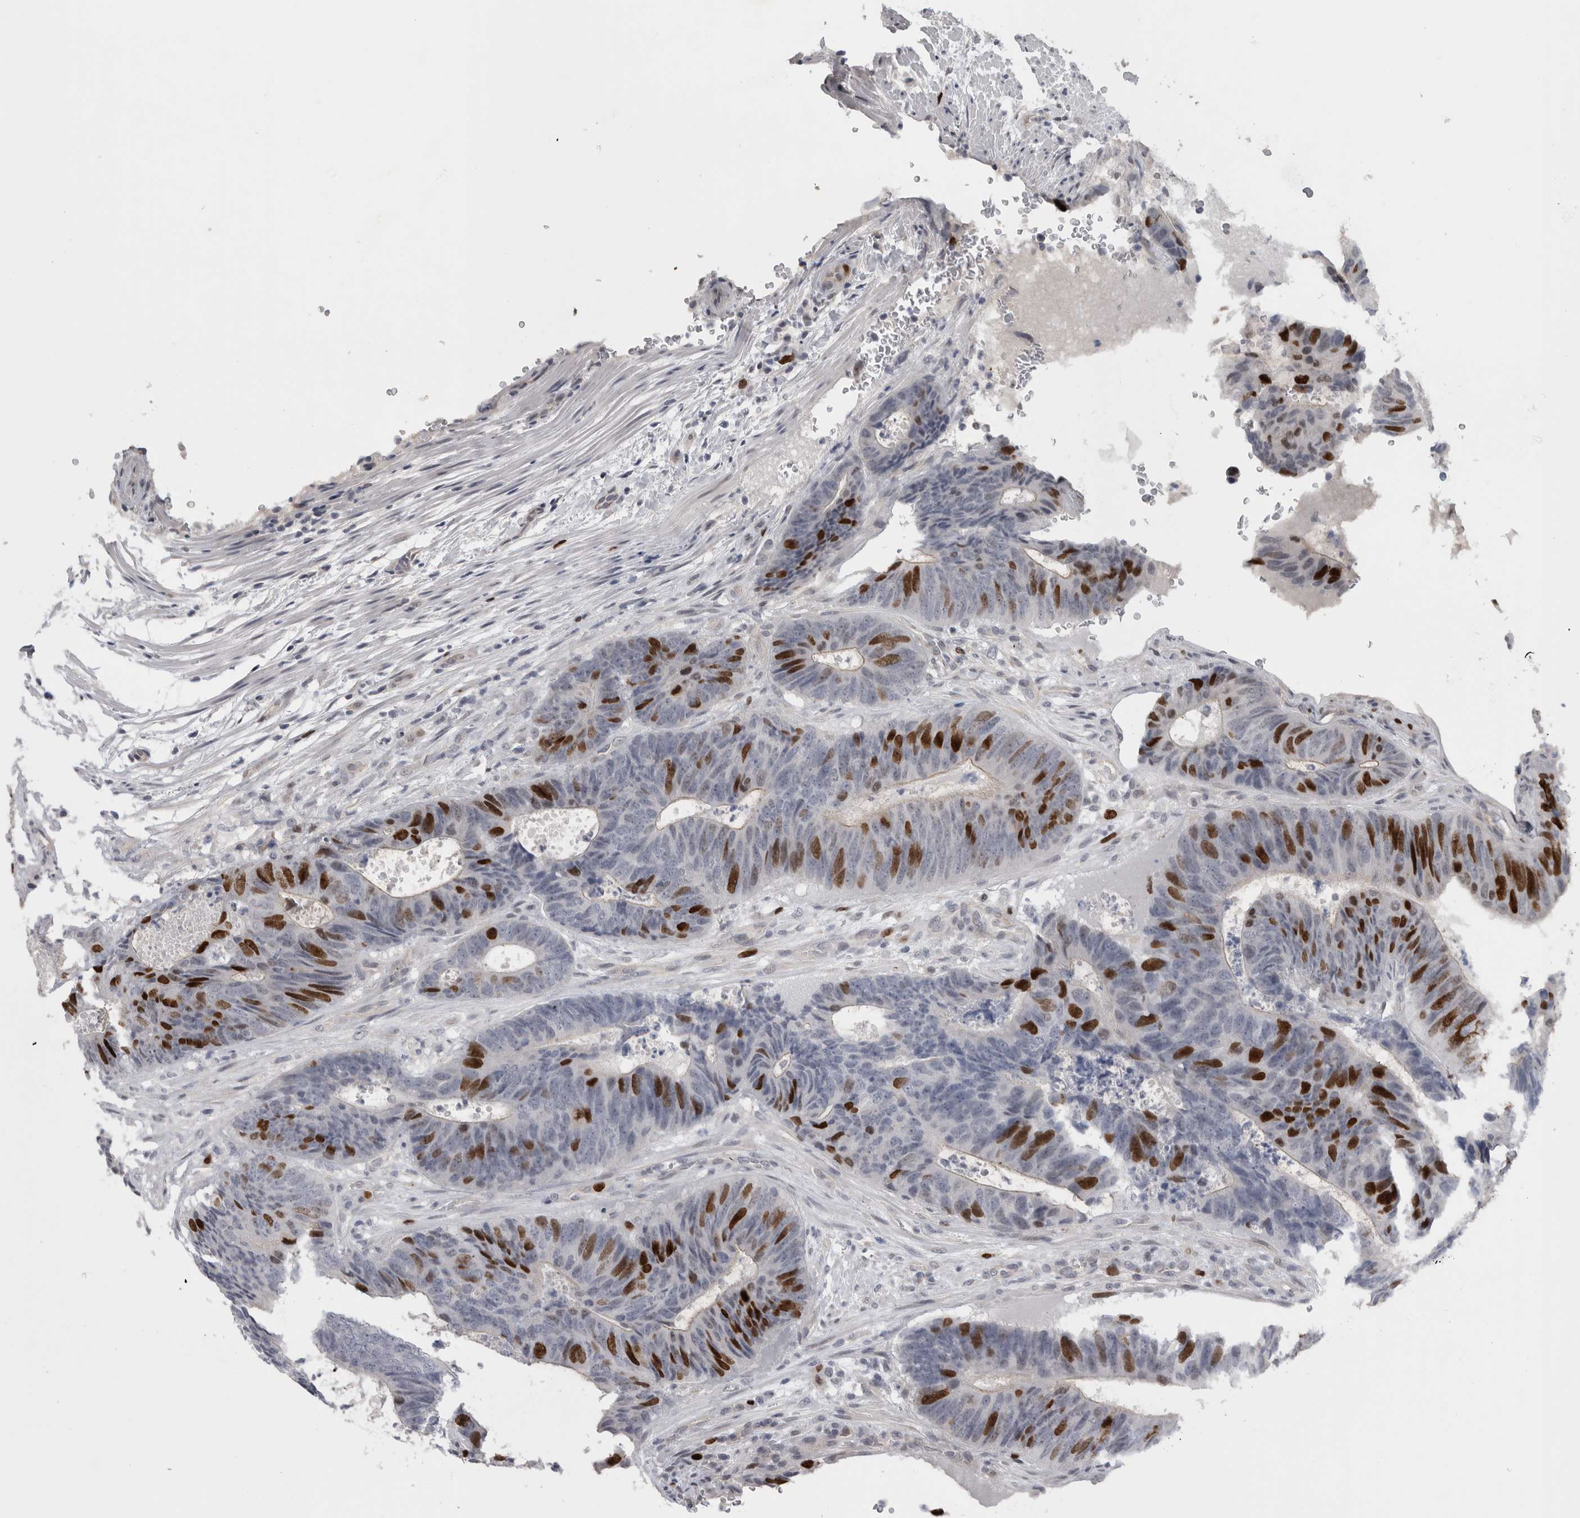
{"staining": {"intensity": "strong", "quantity": "<25%", "location": "nuclear"}, "tissue": "colorectal cancer", "cell_type": "Tumor cells", "image_type": "cancer", "snomed": [{"axis": "morphology", "description": "Adenocarcinoma, NOS"}, {"axis": "topography", "description": "Colon"}], "caption": "A brown stain shows strong nuclear positivity of a protein in human colorectal cancer (adenocarcinoma) tumor cells.", "gene": "KIF18B", "patient": {"sex": "male", "age": 56}}